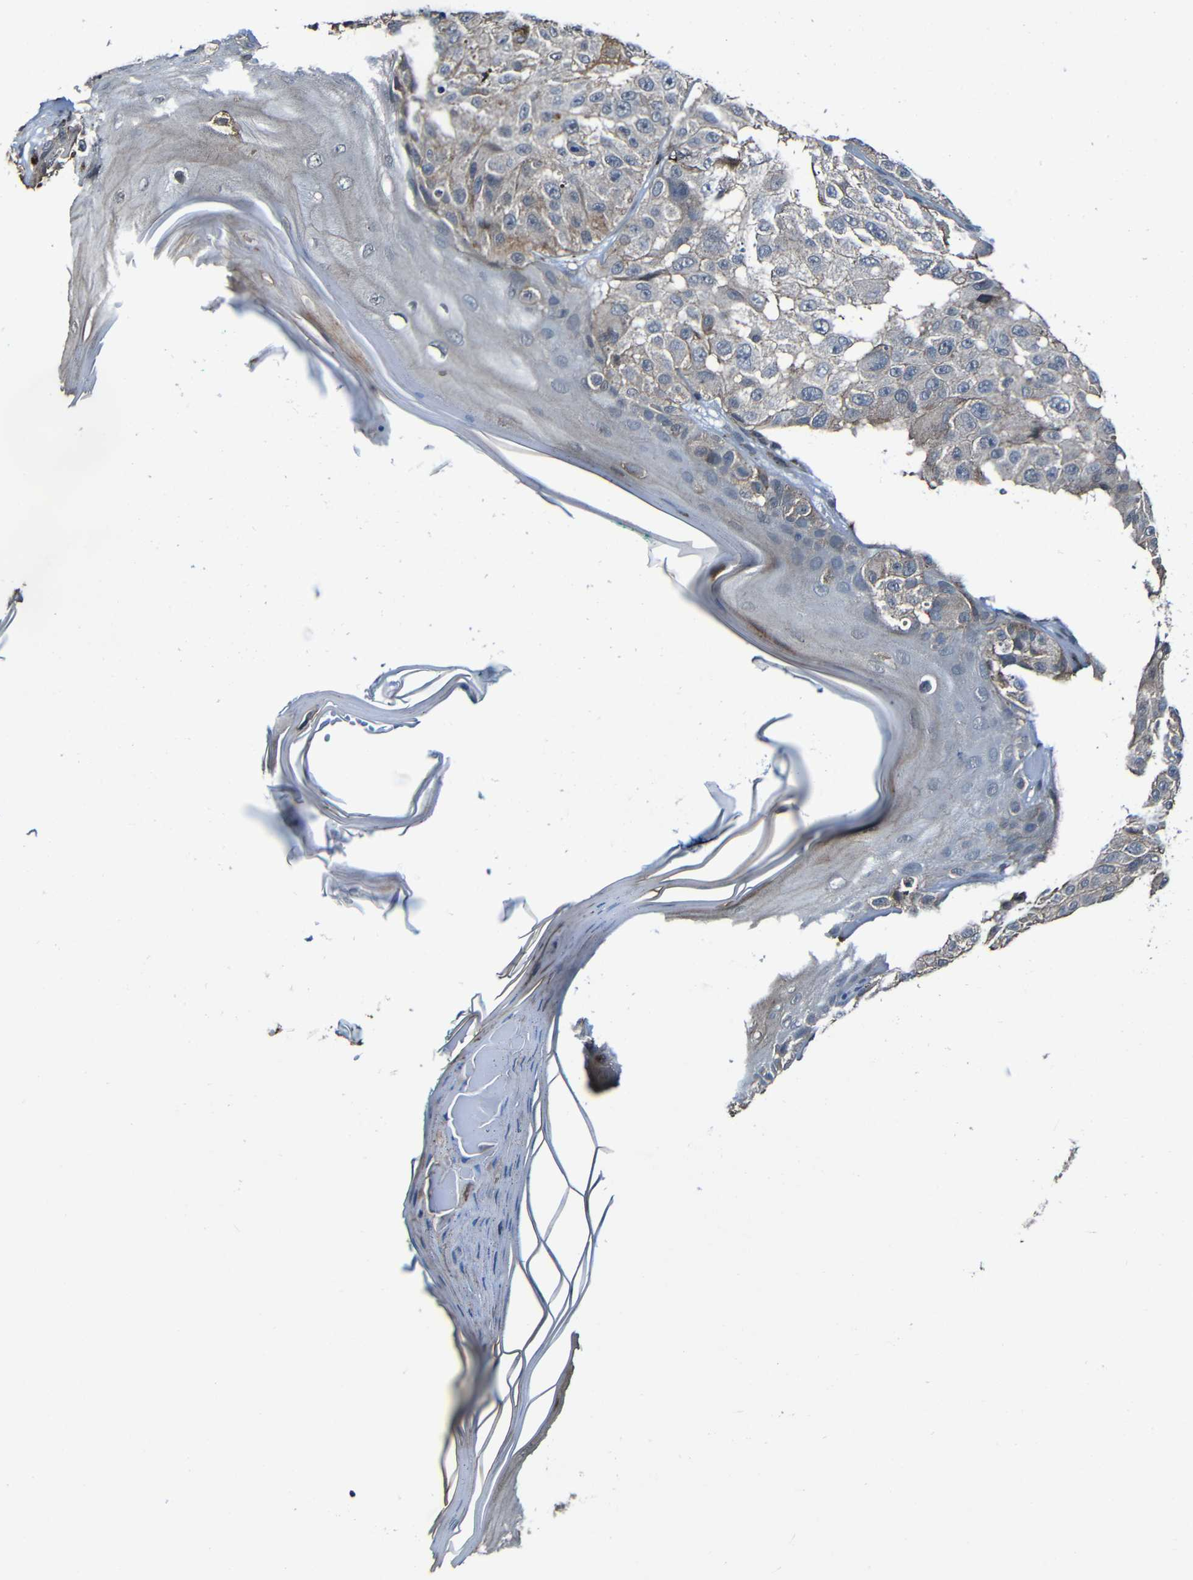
{"staining": {"intensity": "negative", "quantity": "none", "location": "none"}, "tissue": "melanoma", "cell_type": "Tumor cells", "image_type": "cancer", "snomed": [{"axis": "morphology", "description": "Malignant melanoma, NOS"}, {"axis": "topography", "description": "Skin"}], "caption": "Tumor cells show no significant protein positivity in melanoma.", "gene": "LGR5", "patient": {"sex": "female", "age": 46}}